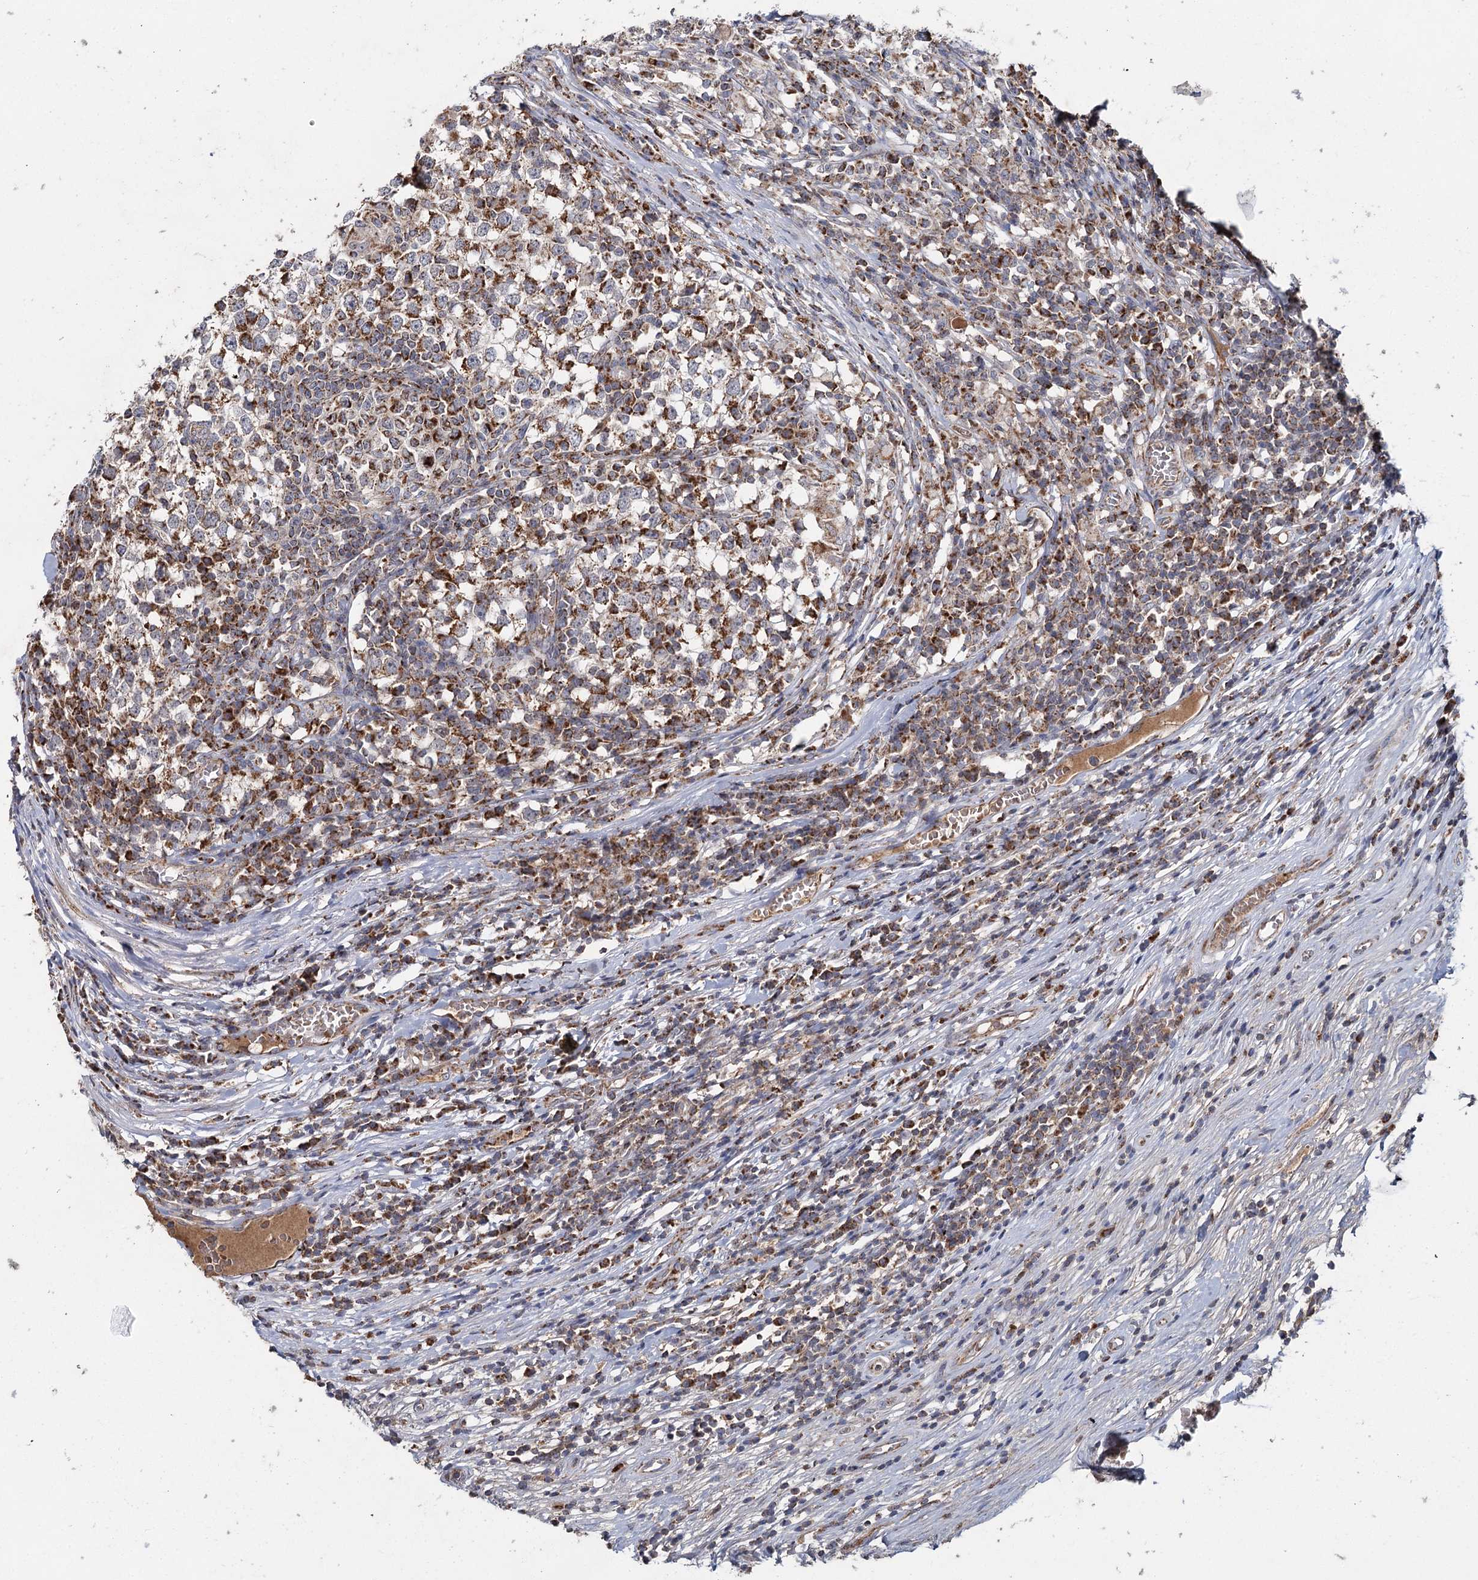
{"staining": {"intensity": "strong", "quantity": ">75%", "location": "cytoplasmic/membranous"}, "tissue": "testis cancer", "cell_type": "Tumor cells", "image_type": "cancer", "snomed": [{"axis": "morphology", "description": "Seminoma, NOS"}, {"axis": "topography", "description": "Testis"}], "caption": "Protein staining by immunohistochemistry (IHC) reveals strong cytoplasmic/membranous staining in approximately >75% of tumor cells in testis seminoma.", "gene": "MRPL44", "patient": {"sex": "male", "age": 65}}